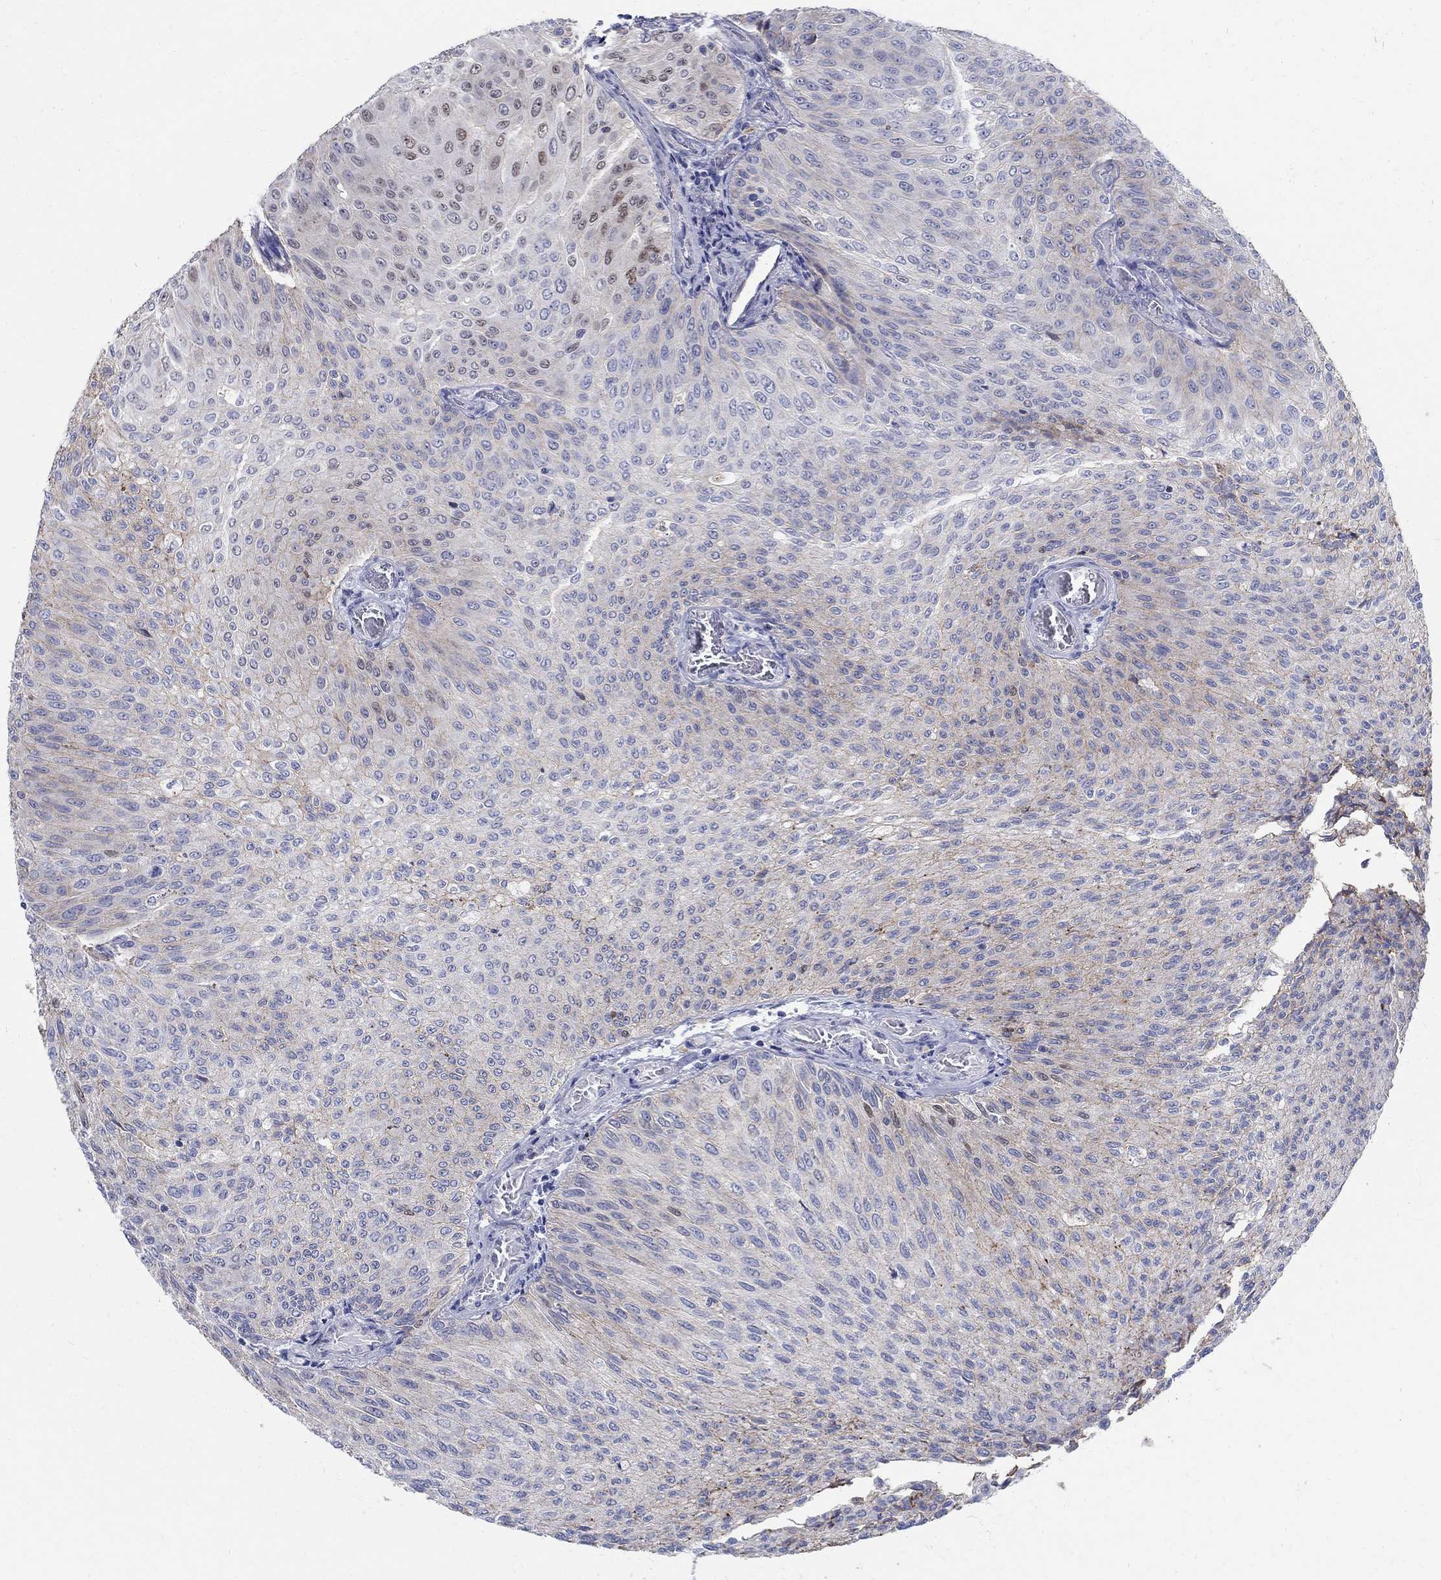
{"staining": {"intensity": "weak", "quantity": "<25%", "location": "cytoplasmic/membranous,nuclear"}, "tissue": "urothelial cancer", "cell_type": "Tumor cells", "image_type": "cancer", "snomed": [{"axis": "morphology", "description": "Urothelial carcinoma, Low grade"}, {"axis": "topography", "description": "Ureter, NOS"}, {"axis": "topography", "description": "Urinary bladder"}], "caption": "DAB (3,3'-diaminobenzidine) immunohistochemical staining of low-grade urothelial carcinoma reveals no significant staining in tumor cells.", "gene": "SOX2", "patient": {"sex": "male", "age": 78}}